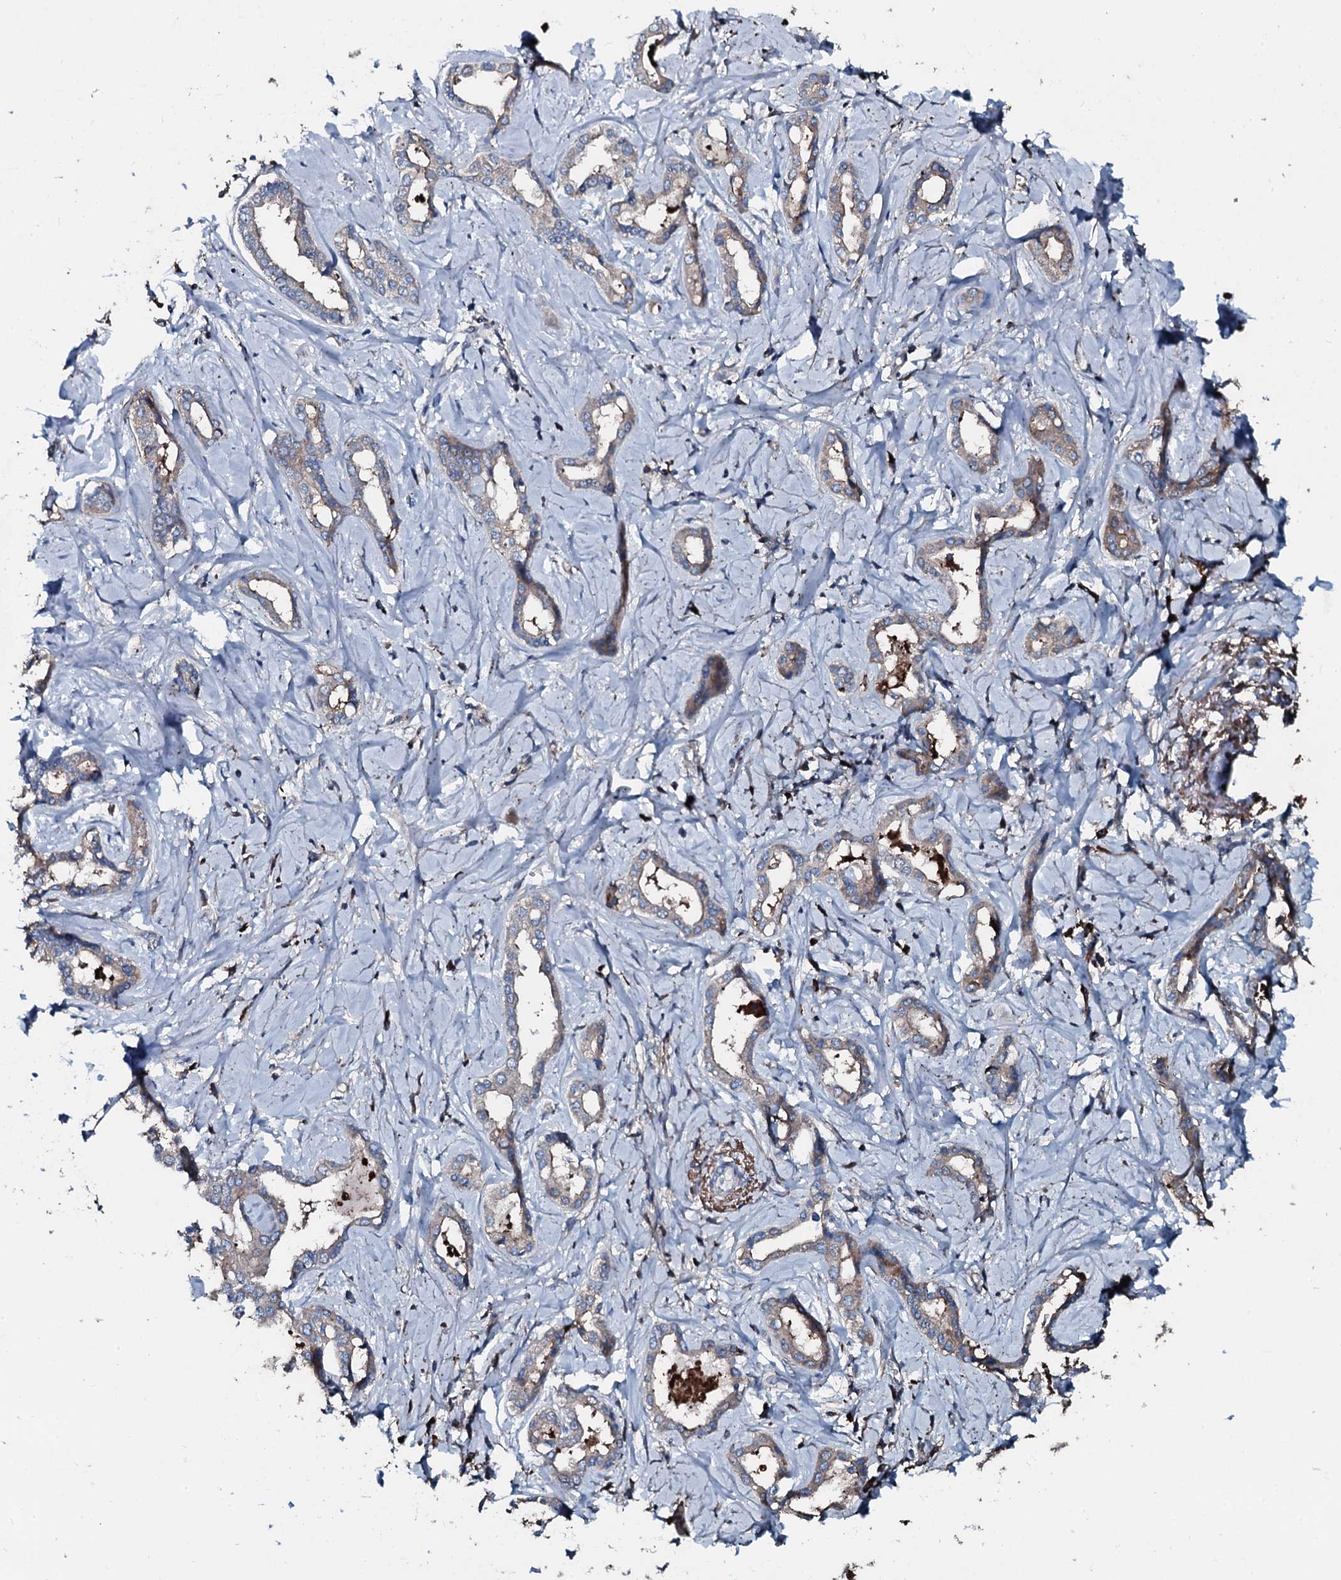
{"staining": {"intensity": "weak", "quantity": "<25%", "location": "cytoplasmic/membranous"}, "tissue": "liver cancer", "cell_type": "Tumor cells", "image_type": "cancer", "snomed": [{"axis": "morphology", "description": "Cholangiocarcinoma"}, {"axis": "topography", "description": "Liver"}], "caption": "This image is of liver cholangiocarcinoma stained with immunohistochemistry (IHC) to label a protein in brown with the nuclei are counter-stained blue. There is no positivity in tumor cells. The staining was performed using DAB to visualize the protein expression in brown, while the nuclei were stained in blue with hematoxylin (Magnification: 20x).", "gene": "AARS1", "patient": {"sex": "female", "age": 77}}